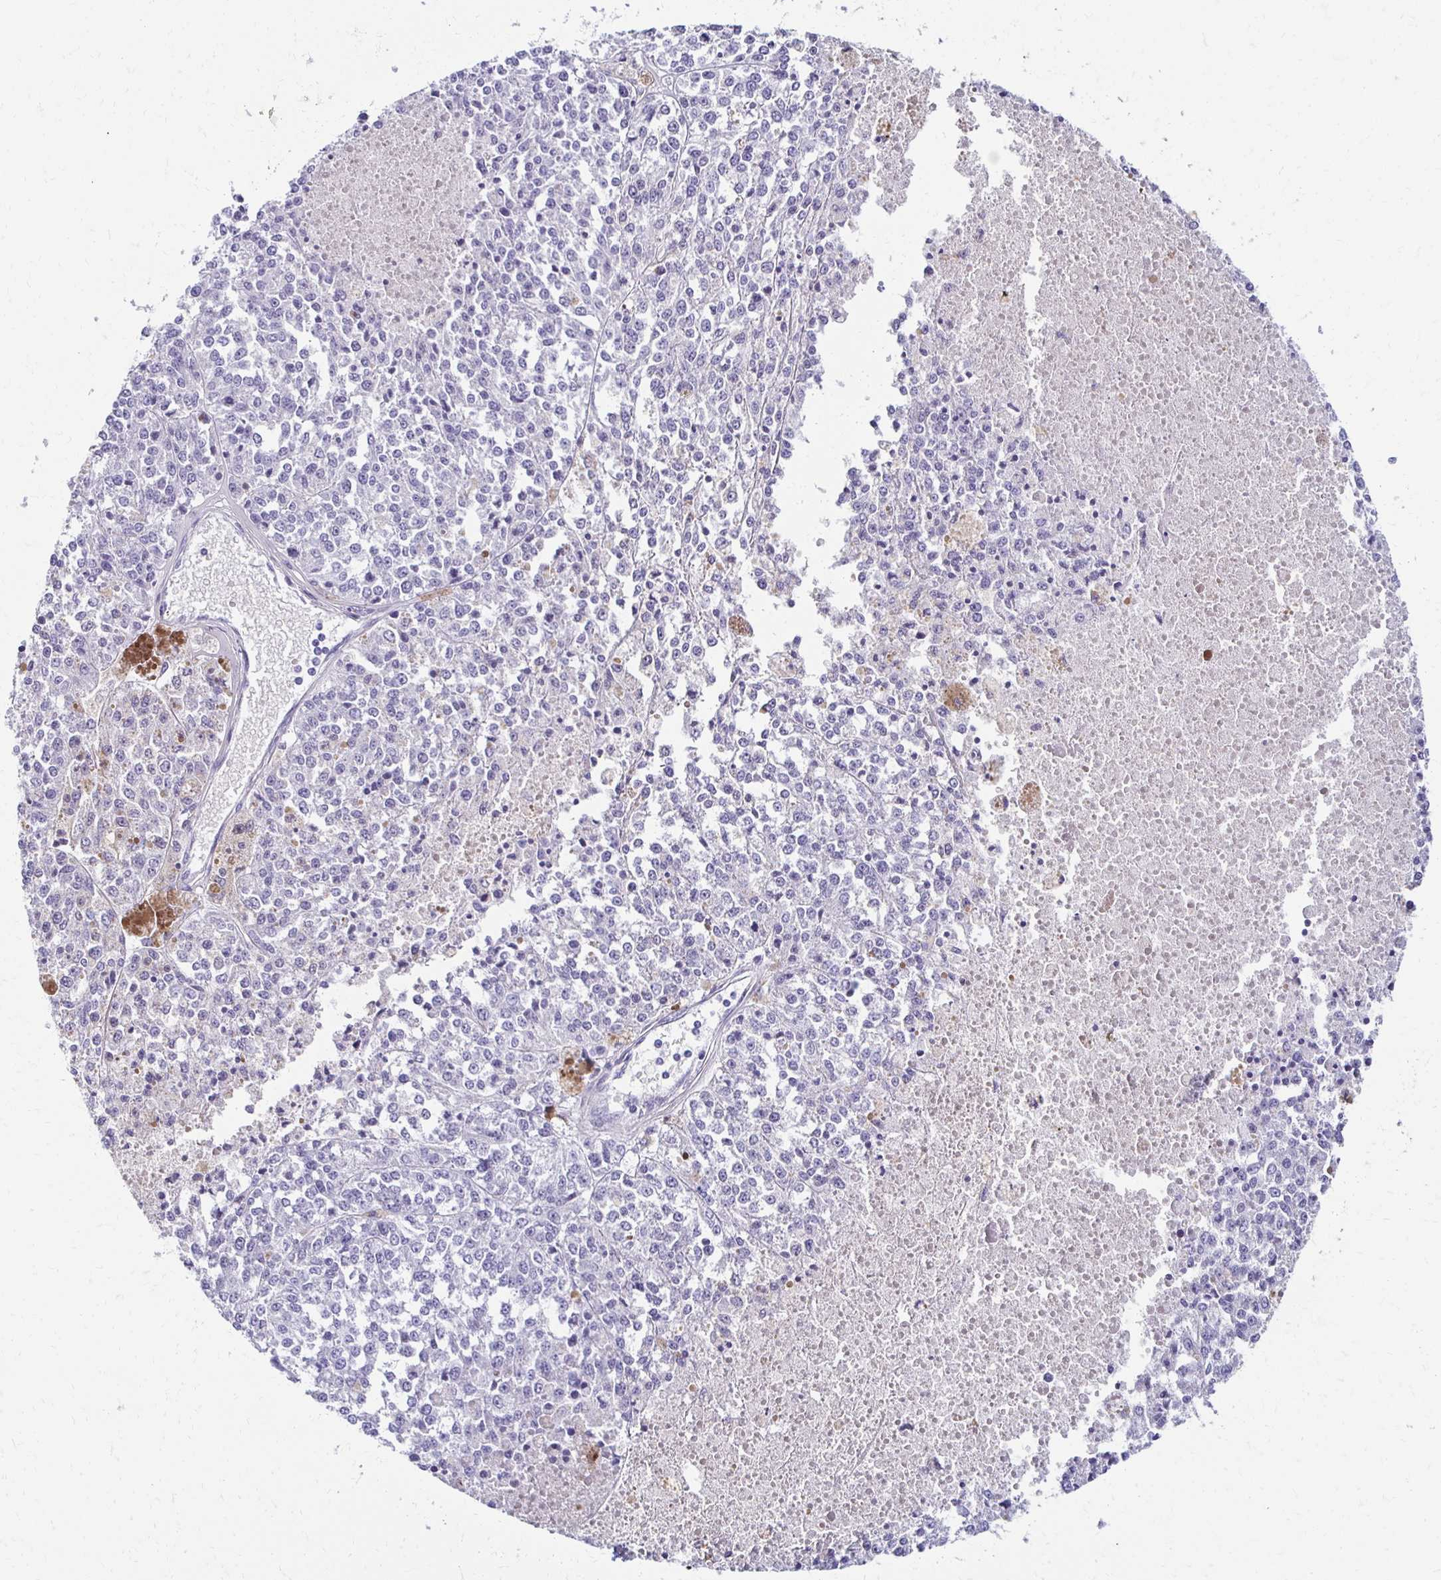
{"staining": {"intensity": "negative", "quantity": "none", "location": "none"}, "tissue": "melanoma", "cell_type": "Tumor cells", "image_type": "cancer", "snomed": [{"axis": "morphology", "description": "Malignant melanoma, Metastatic site"}, {"axis": "topography", "description": "Lymph node"}], "caption": "Melanoma was stained to show a protein in brown. There is no significant expression in tumor cells. (Brightfield microscopy of DAB immunohistochemistry at high magnification).", "gene": "TMEM54", "patient": {"sex": "female", "age": 64}}